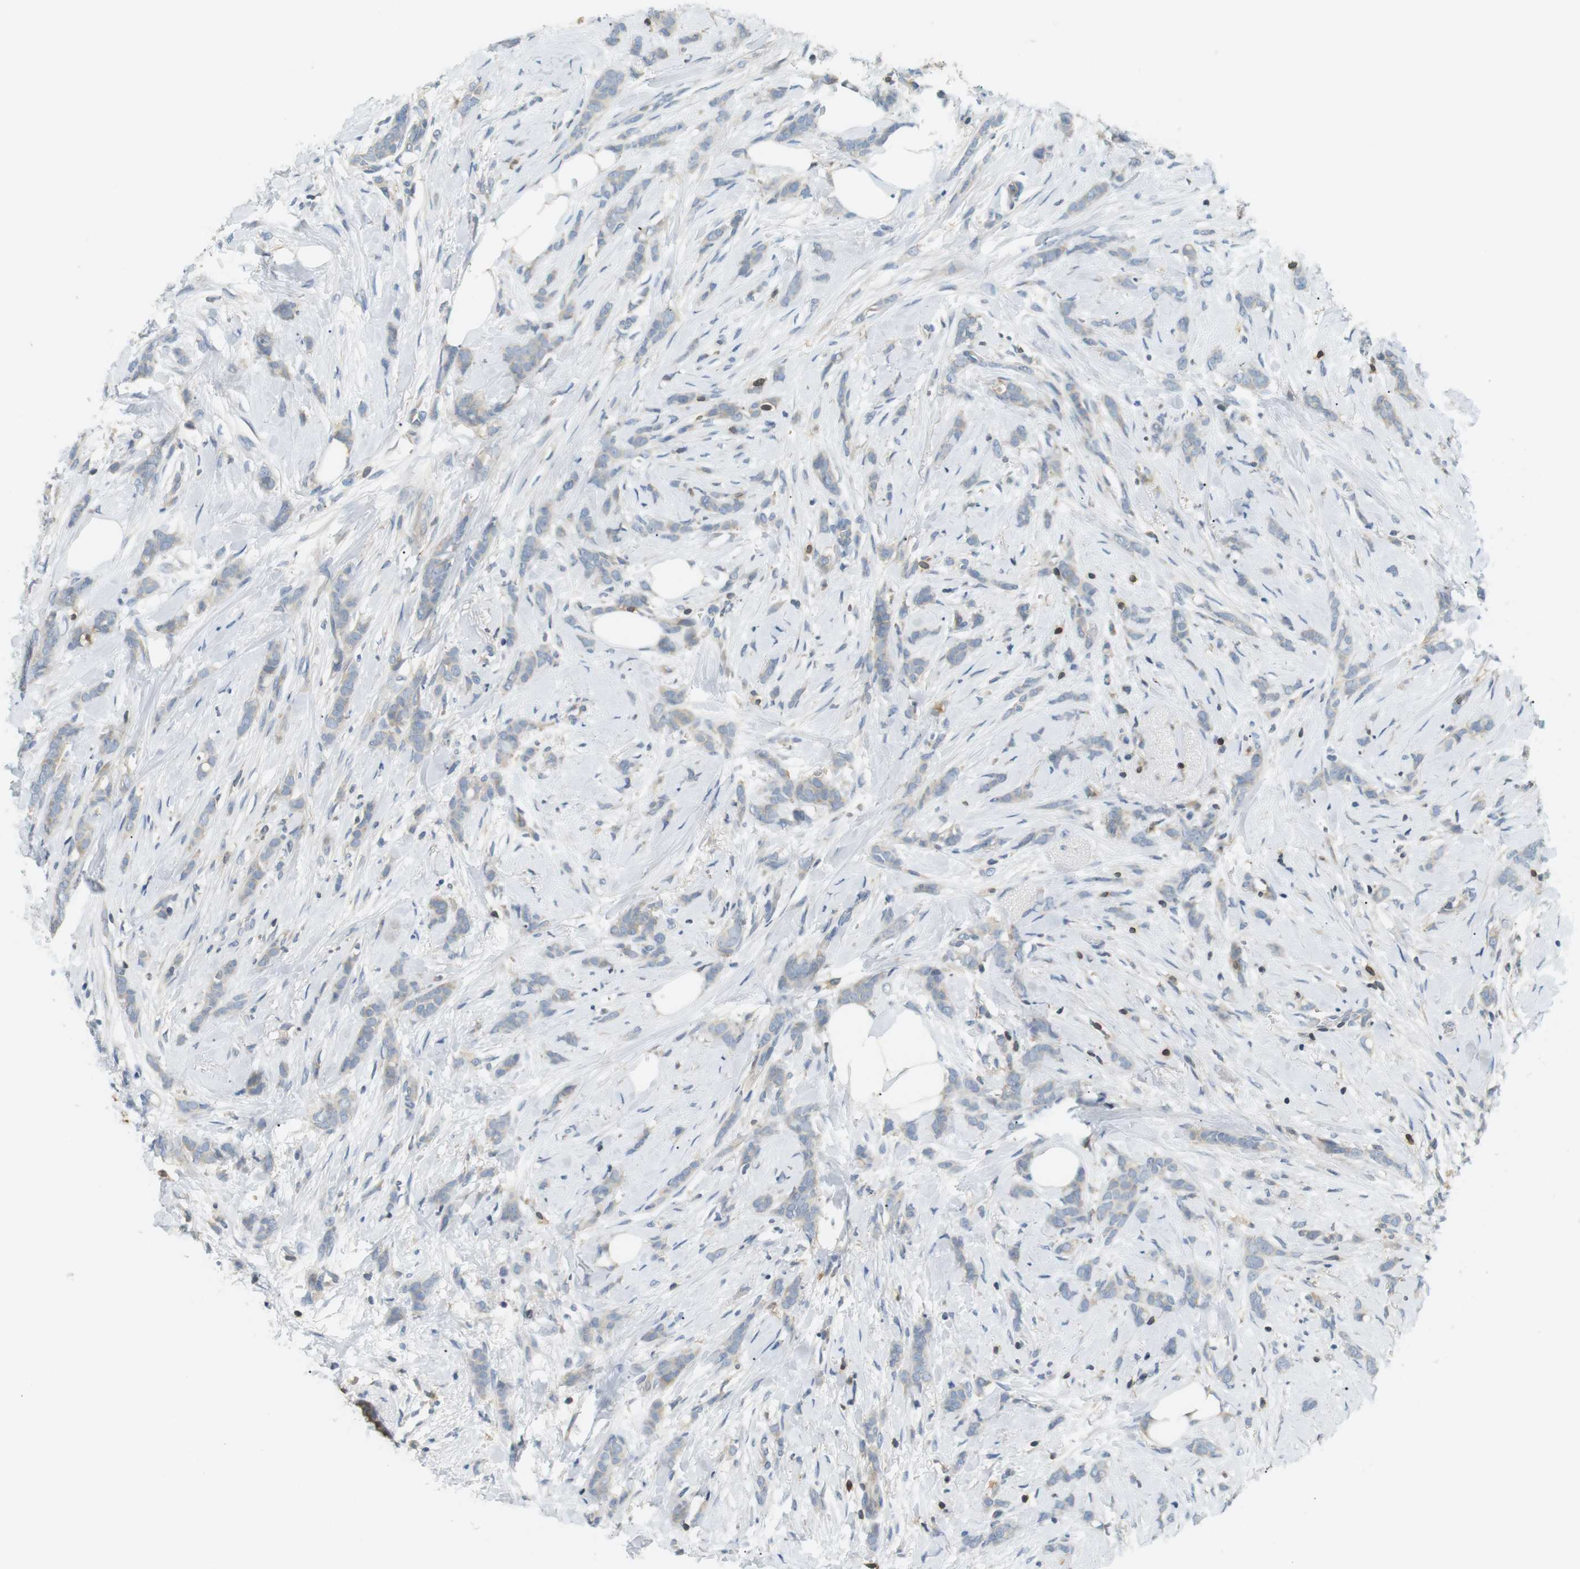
{"staining": {"intensity": "negative", "quantity": "none", "location": "none"}, "tissue": "breast cancer", "cell_type": "Tumor cells", "image_type": "cancer", "snomed": [{"axis": "morphology", "description": "Lobular carcinoma, in situ"}, {"axis": "morphology", "description": "Lobular carcinoma"}, {"axis": "topography", "description": "Breast"}], "caption": "There is no significant positivity in tumor cells of lobular carcinoma in situ (breast).", "gene": "P2RY1", "patient": {"sex": "female", "age": 41}}